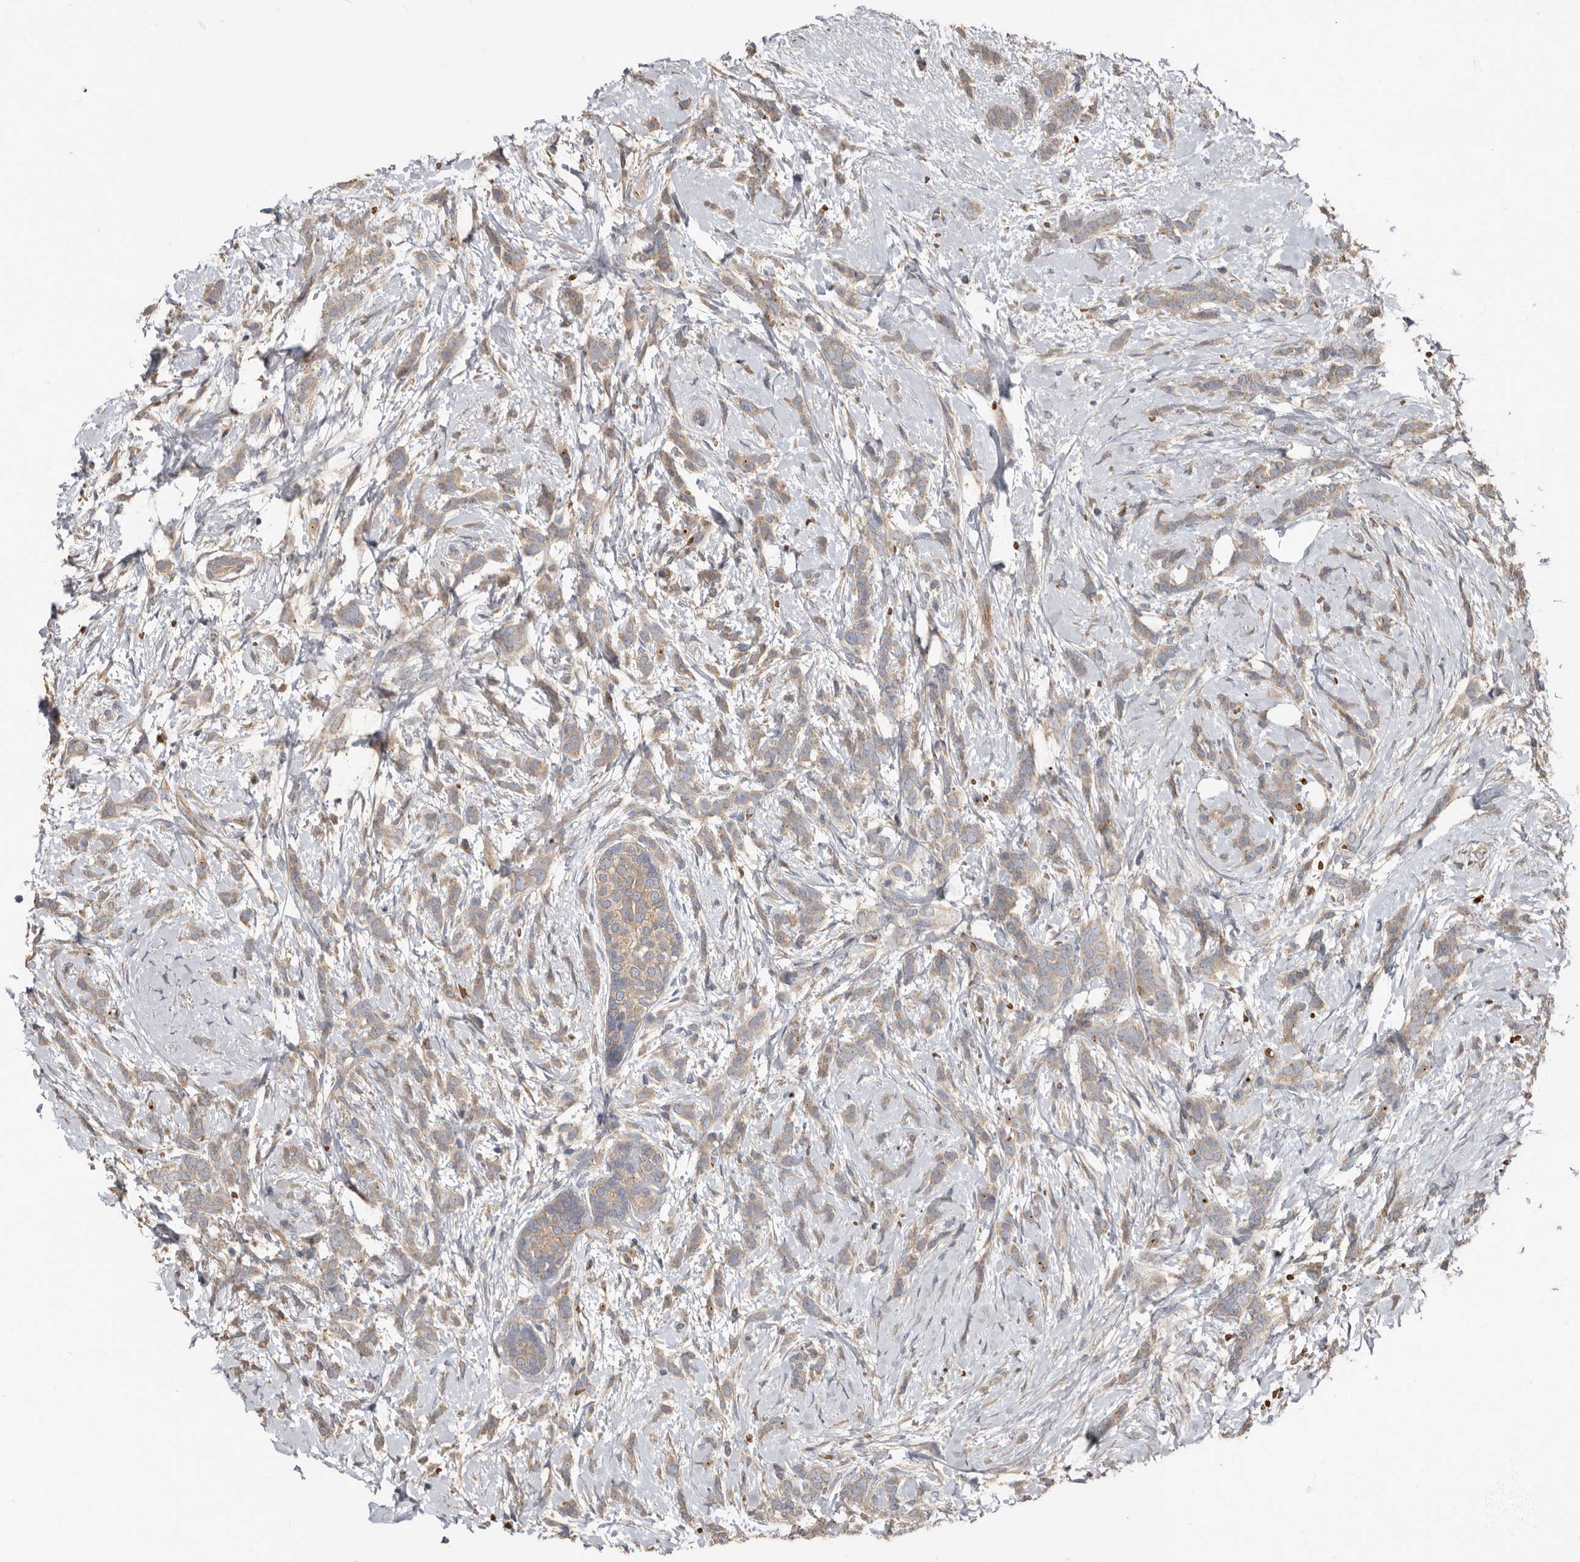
{"staining": {"intensity": "weak", "quantity": ">75%", "location": "cytoplasmic/membranous"}, "tissue": "breast cancer", "cell_type": "Tumor cells", "image_type": "cancer", "snomed": [{"axis": "morphology", "description": "Lobular carcinoma, in situ"}, {"axis": "morphology", "description": "Lobular carcinoma"}, {"axis": "topography", "description": "Breast"}], "caption": "Approximately >75% of tumor cells in human breast cancer (lobular carcinoma) exhibit weak cytoplasmic/membranous protein staining as visualized by brown immunohistochemical staining.", "gene": "KIF26B", "patient": {"sex": "female", "age": 41}}